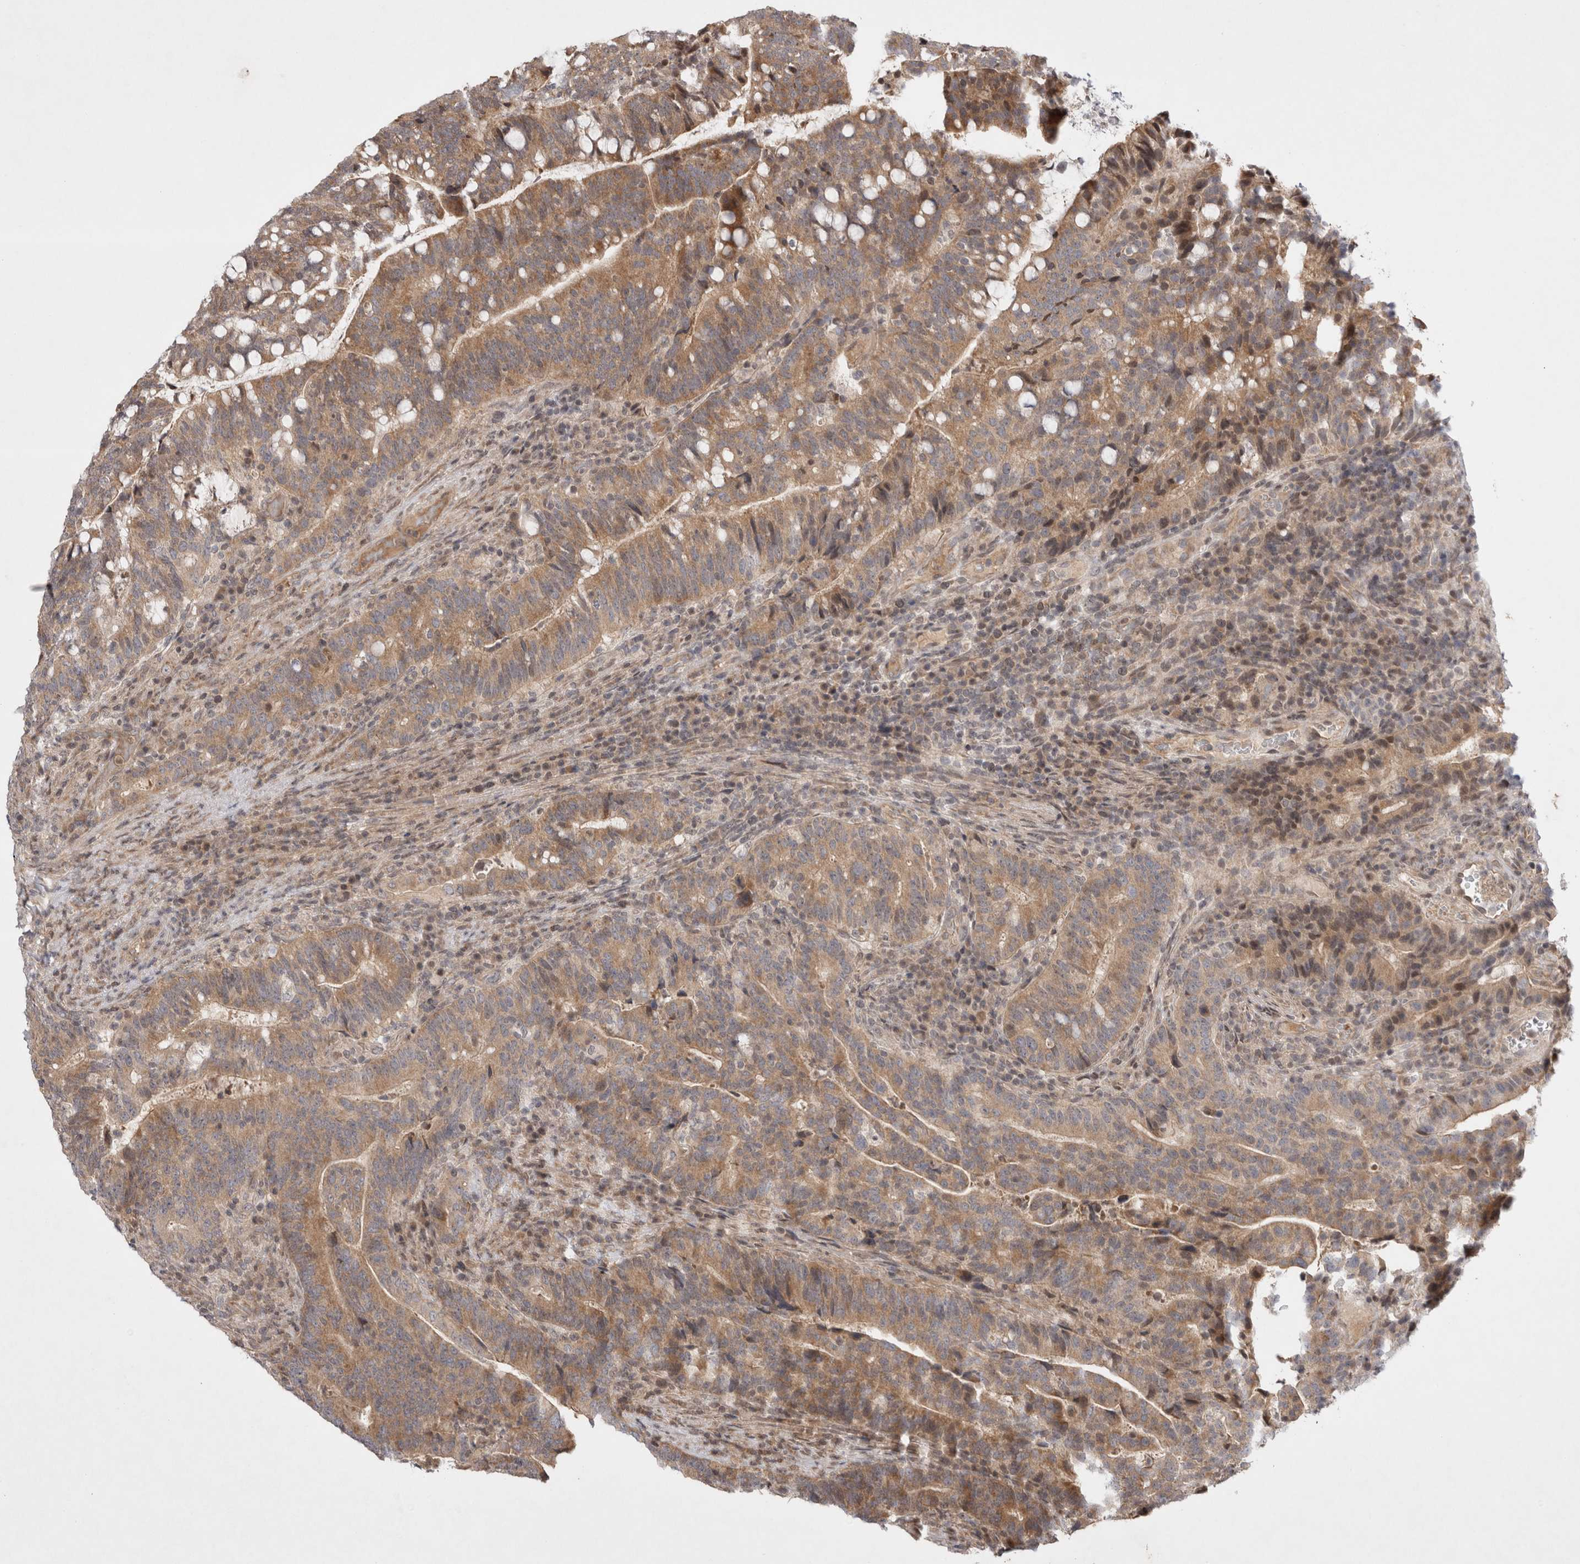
{"staining": {"intensity": "moderate", "quantity": ">75%", "location": "cytoplasmic/membranous"}, "tissue": "colorectal cancer", "cell_type": "Tumor cells", "image_type": "cancer", "snomed": [{"axis": "morphology", "description": "Adenocarcinoma, NOS"}, {"axis": "topography", "description": "Colon"}], "caption": "Colorectal cancer (adenocarcinoma) stained with a brown dye exhibits moderate cytoplasmic/membranous positive expression in about >75% of tumor cells.", "gene": "EIF2AK1", "patient": {"sex": "female", "age": 66}}